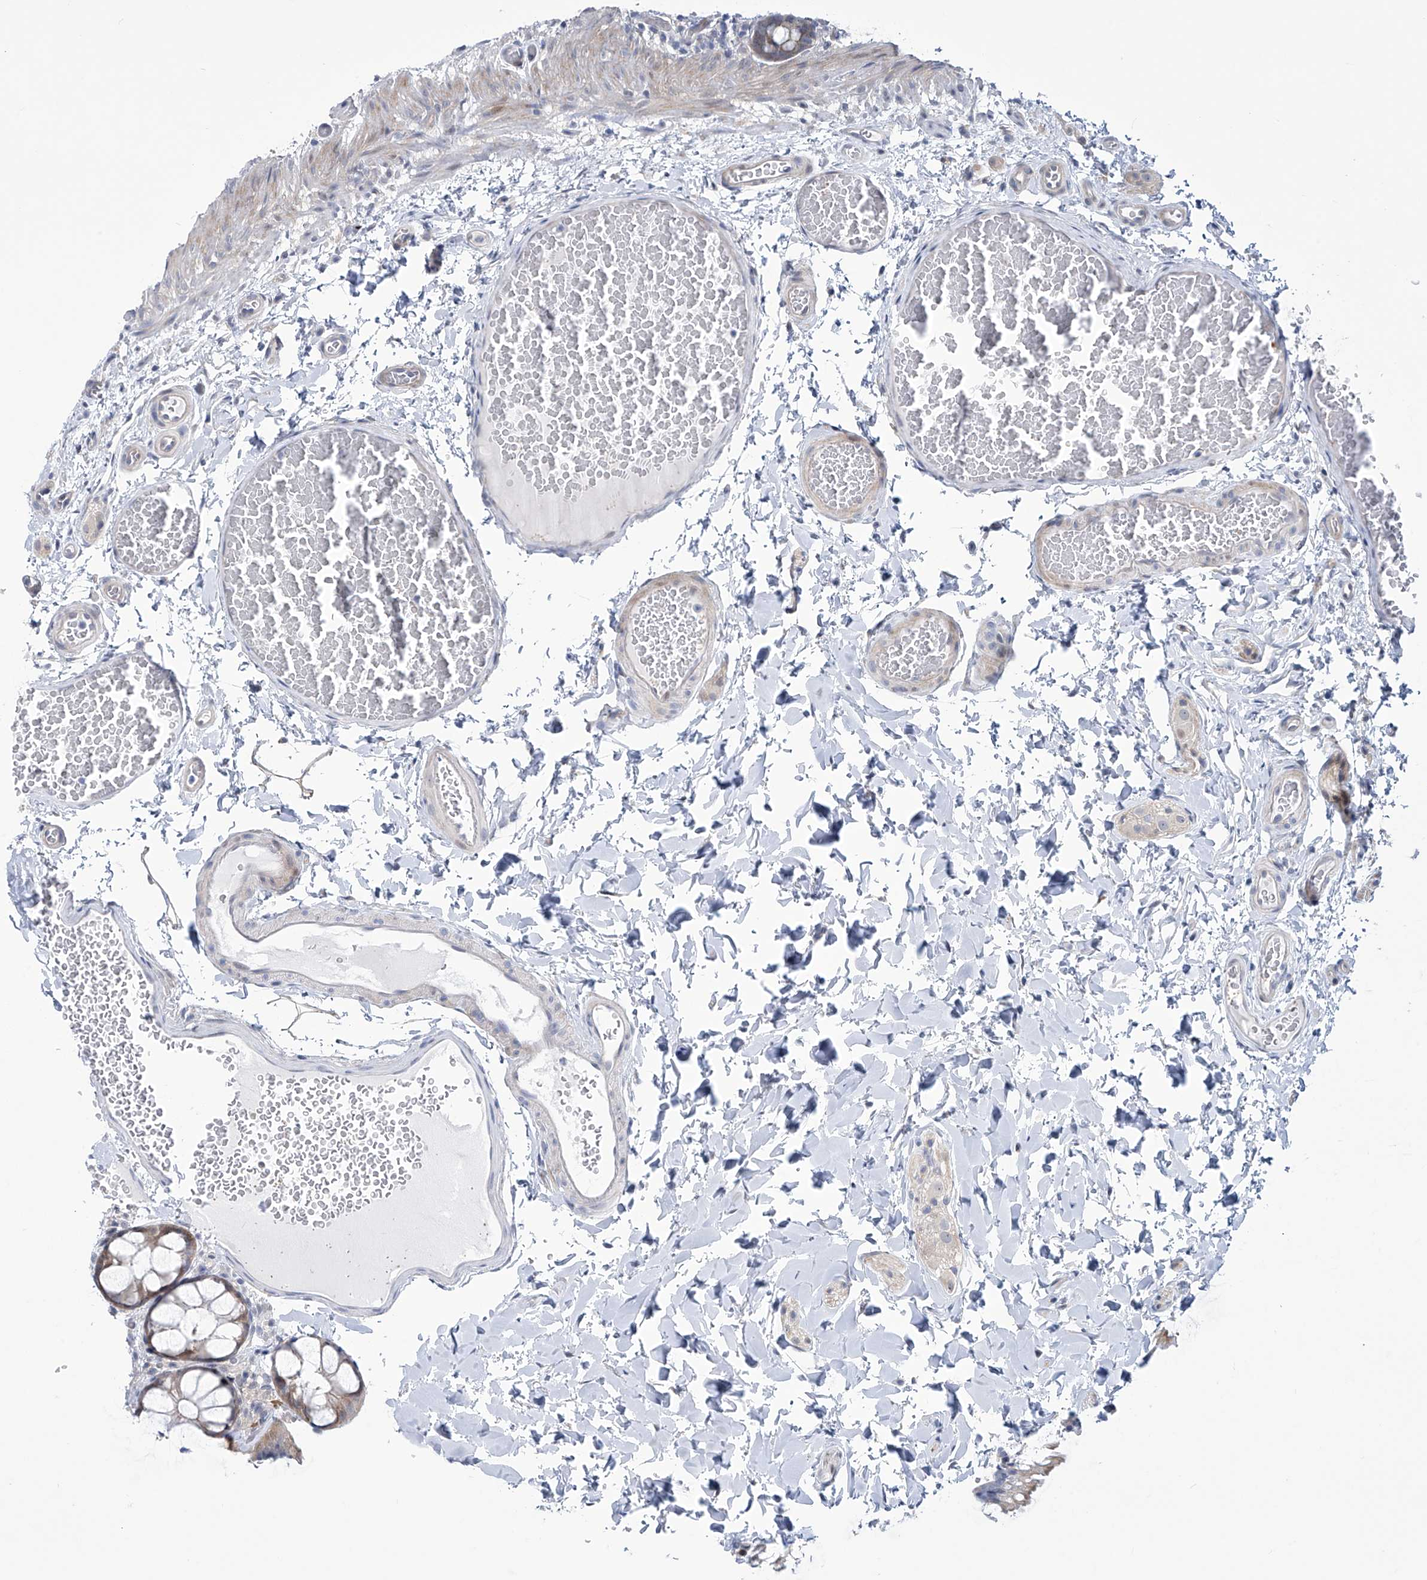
{"staining": {"intensity": "weak", "quantity": "25%-75%", "location": "cytoplasmic/membranous"}, "tissue": "colon", "cell_type": "Endothelial cells", "image_type": "normal", "snomed": [{"axis": "morphology", "description": "Normal tissue, NOS"}, {"axis": "topography", "description": "Colon"}], "caption": "Colon stained with DAB immunohistochemistry (IHC) shows low levels of weak cytoplasmic/membranous staining in approximately 25%-75% of endothelial cells.", "gene": "TRIM60", "patient": {"sex": "male", "age": 47}}